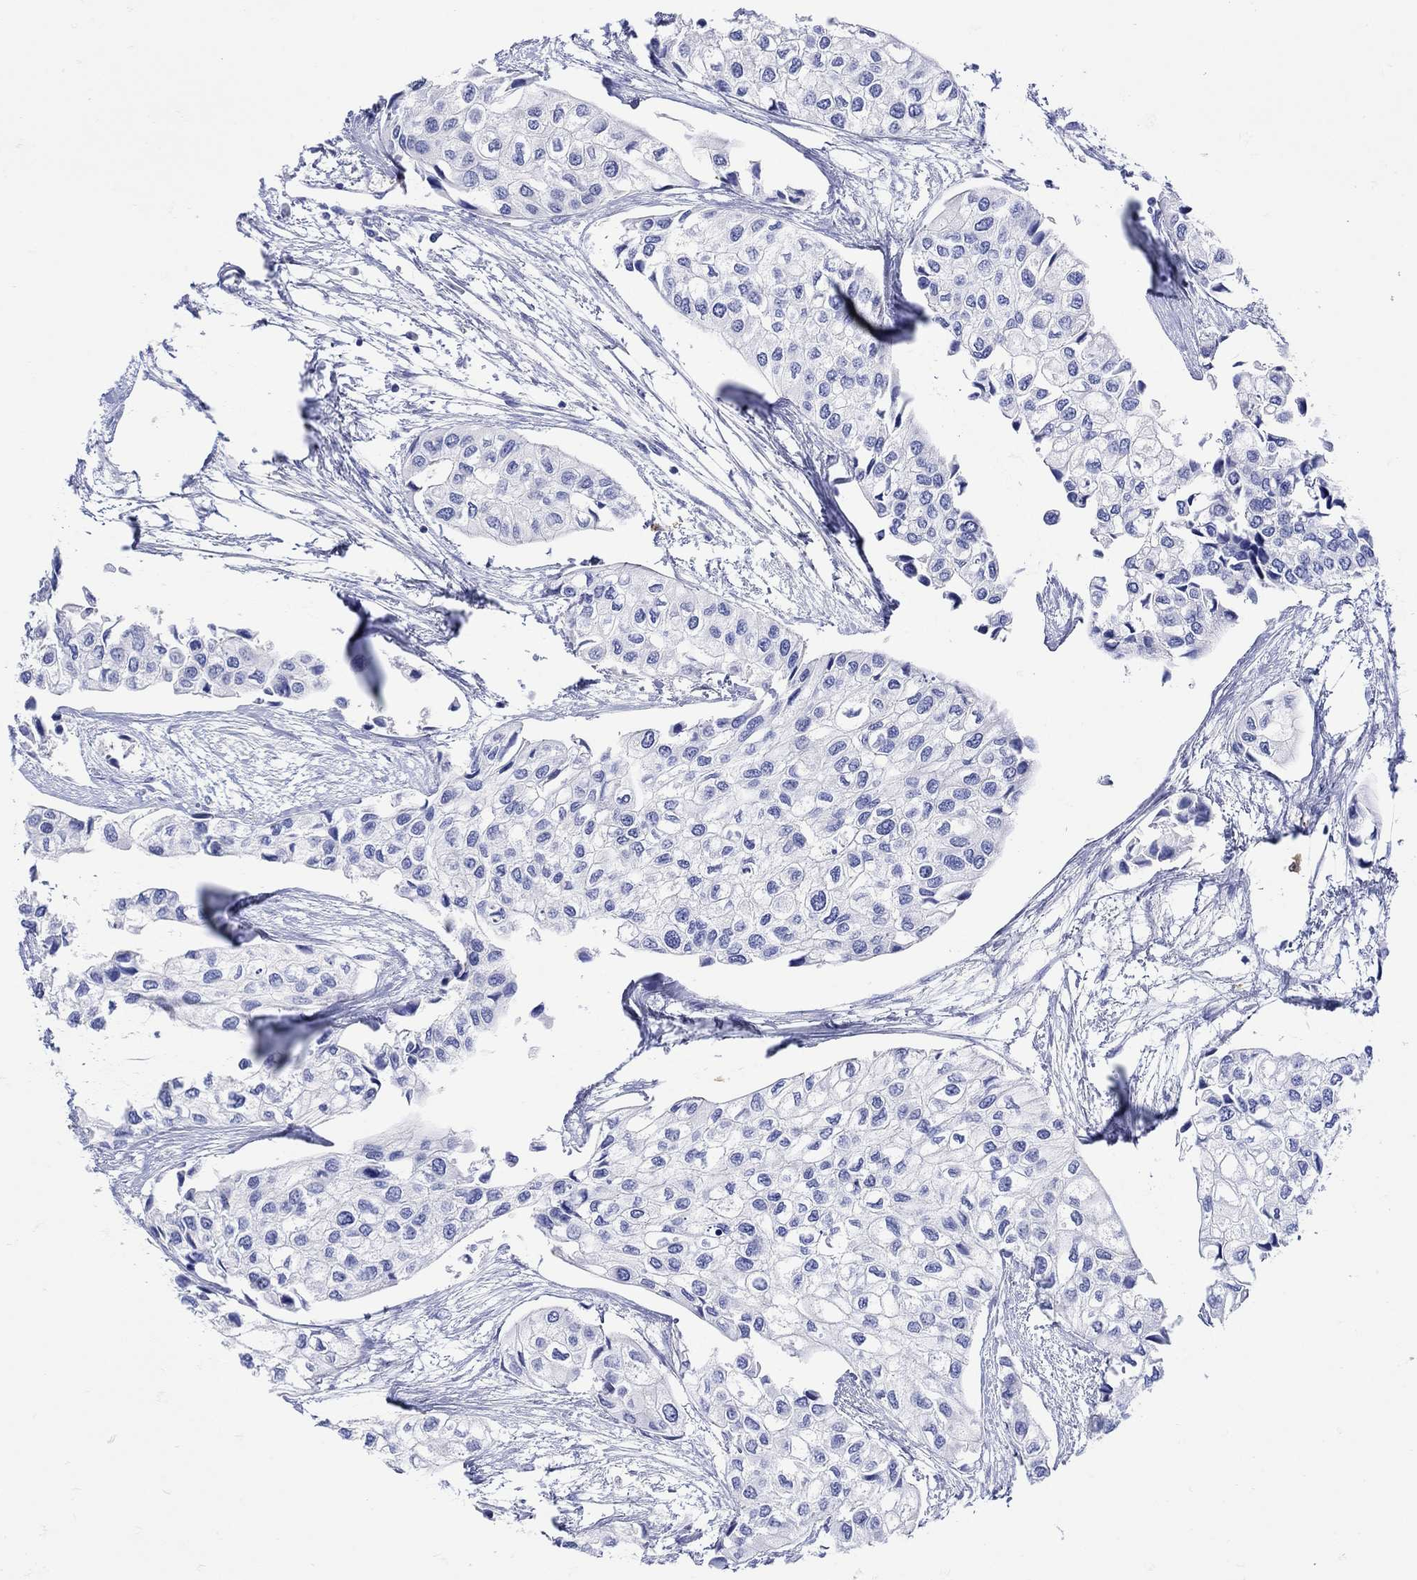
{"staining": {"intensity": "negative", "quantity": "none", "location": "none"}, "tissue": "urothelial cancer", "cell_type": "Tumor cells", "image_type": "cancer", "snomed": [{"axis": "morphology", "description": "Urothelial carcinoma, High grade"}, {"axis": "topography", "description": "Urinary bladder"}], "caption": "Micrograph shows no protein positivity in tumor cells of urothelial carcinoma (high-grade) tissue. (DAB IHC visualized using brightfield microscopy, high magnification).", "gene": "LINGO3", "patient": {"sex": "male", "age": 73}}